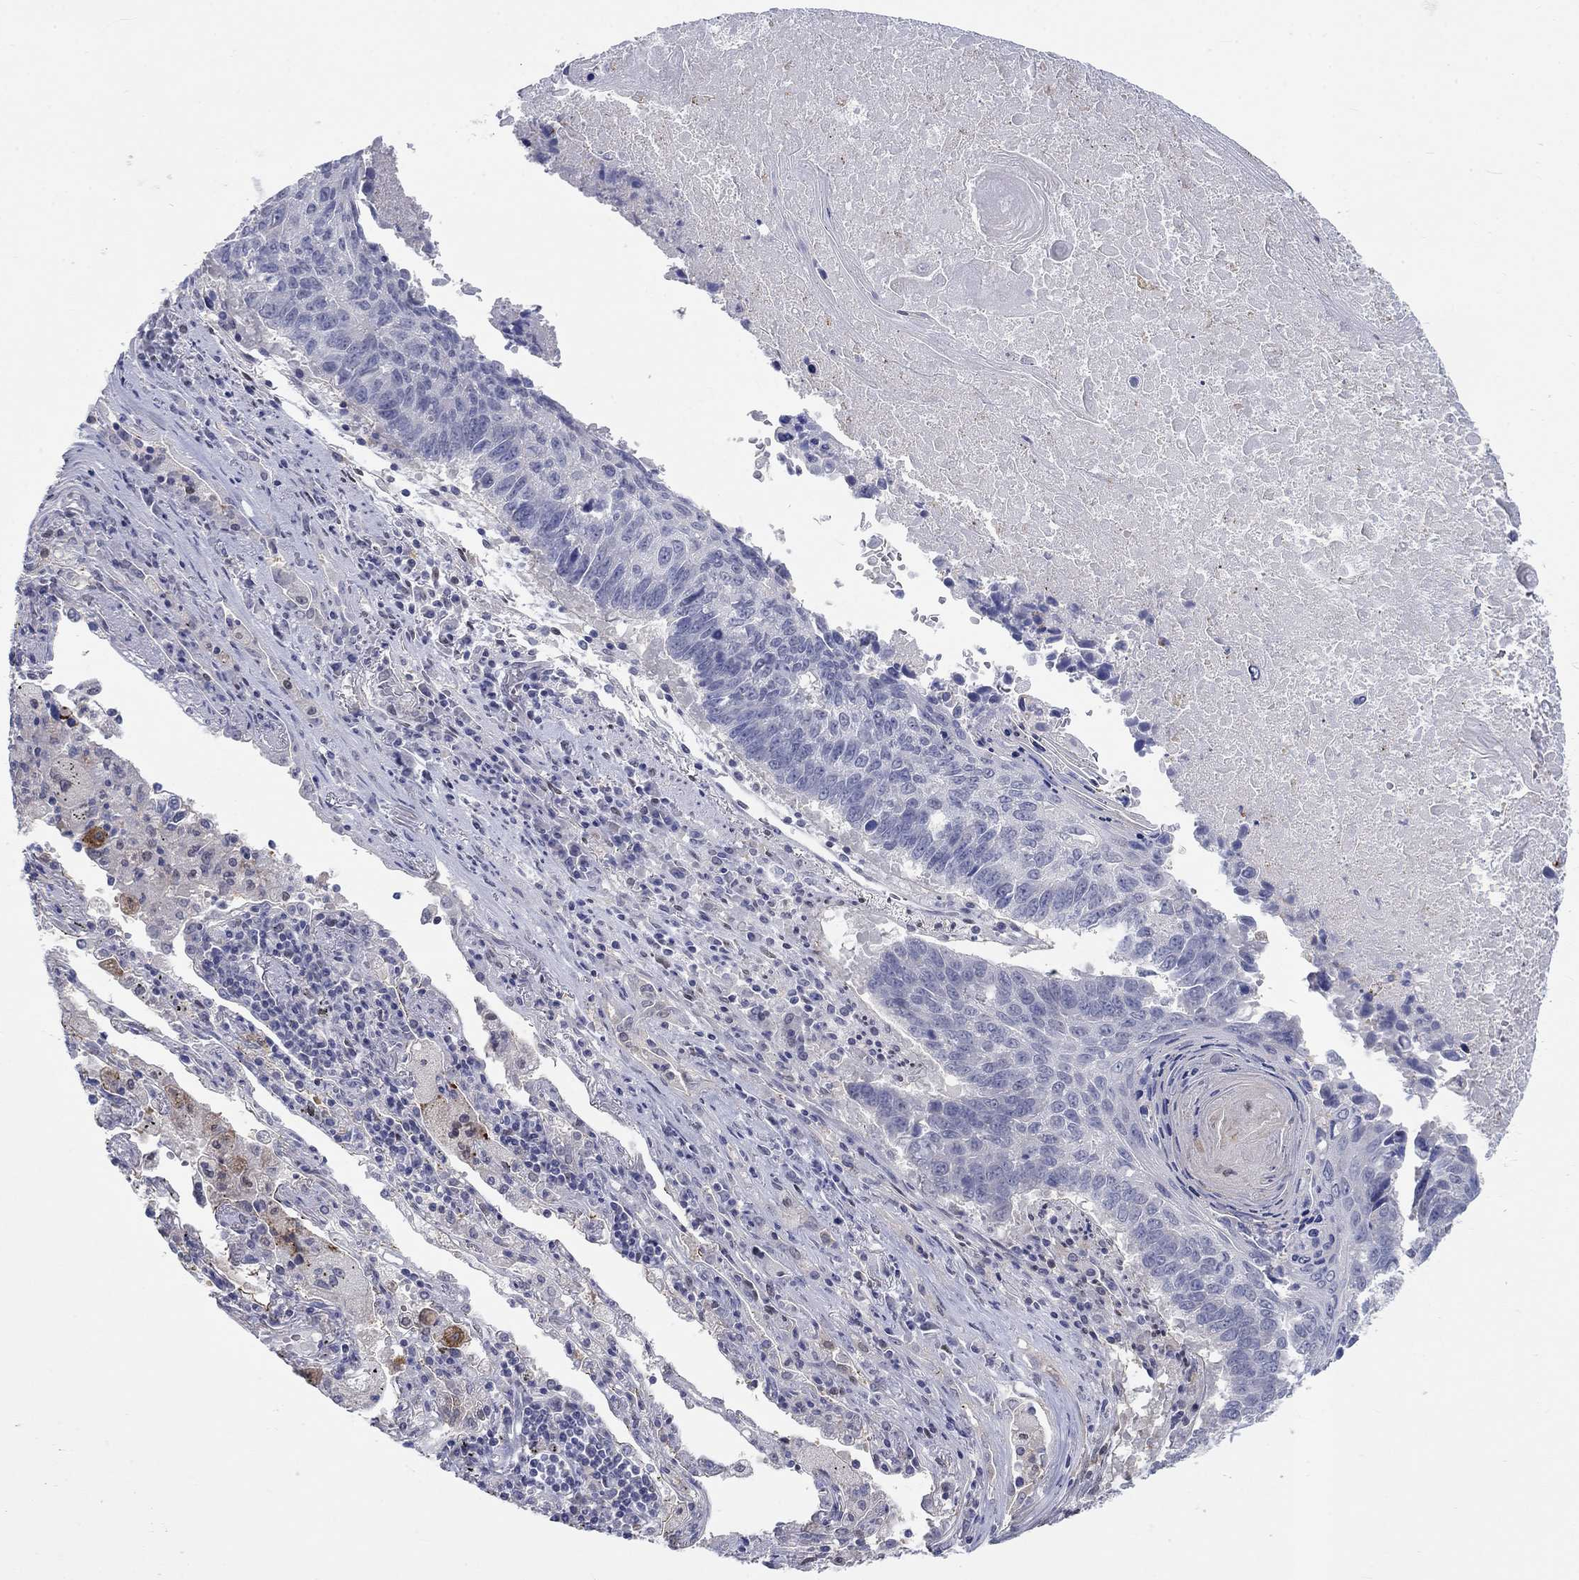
{"staining": {"intensity": "negative", "quantity": "none", "location": "none"}, "tissue": "lung cancer", "cell_type": "Tumor cells", "image_type": "cancer", "snomed": [{"axis": "morphology", "description": "Squamous cell carcinoma, NOS"}, {"axis": "topography", "description": "Lung"}], "caption": "An immunohistochemistry (IHC) photomicrograph of squamous cell carcinoma (lung) is shown. There is no staining in tumor cells of squamous cell carcinoma (lung).", "gene": "EGFLAM", "patient": {"sex": "male", "age": 73}}